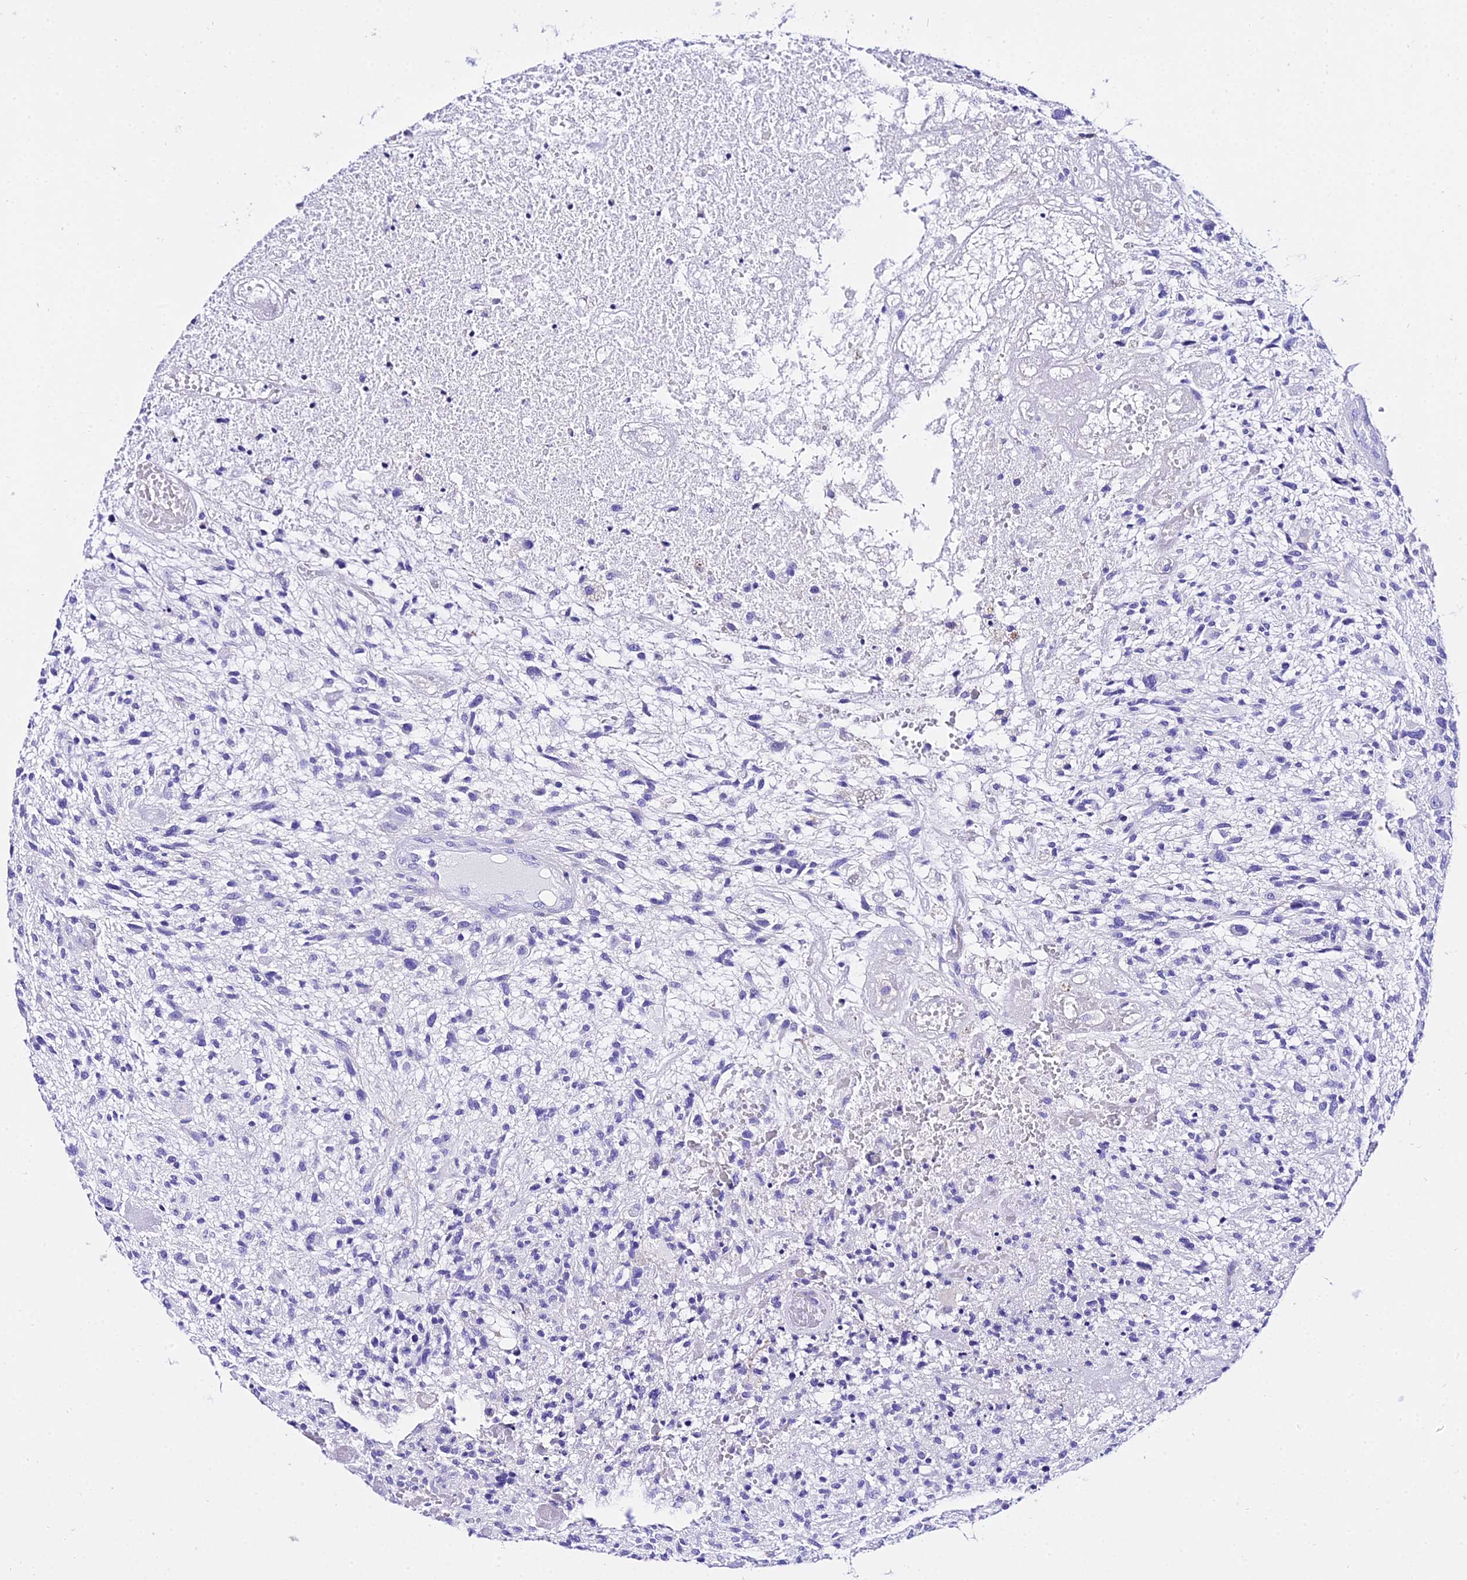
{"staining": {"intensity": "negative", "quantity": "none", "location": "none"}, "tissue": "glioma", "cell_type": "Tumor cells", "image_type": "cancer", "snomed": [{"axis": "morphology", "description": "Glioma, malignant, High grade"}, {"axis": "topography", "description": "Brain"}], "caption": "Immunohistochemistry (IHC) of glioma reveals no positivity in tumor cells. (Immunohistochemistry, brightfield microscopy, high magnification).", "gene": "TRMT44", "patient": {"sex": "male", "age": 47}}